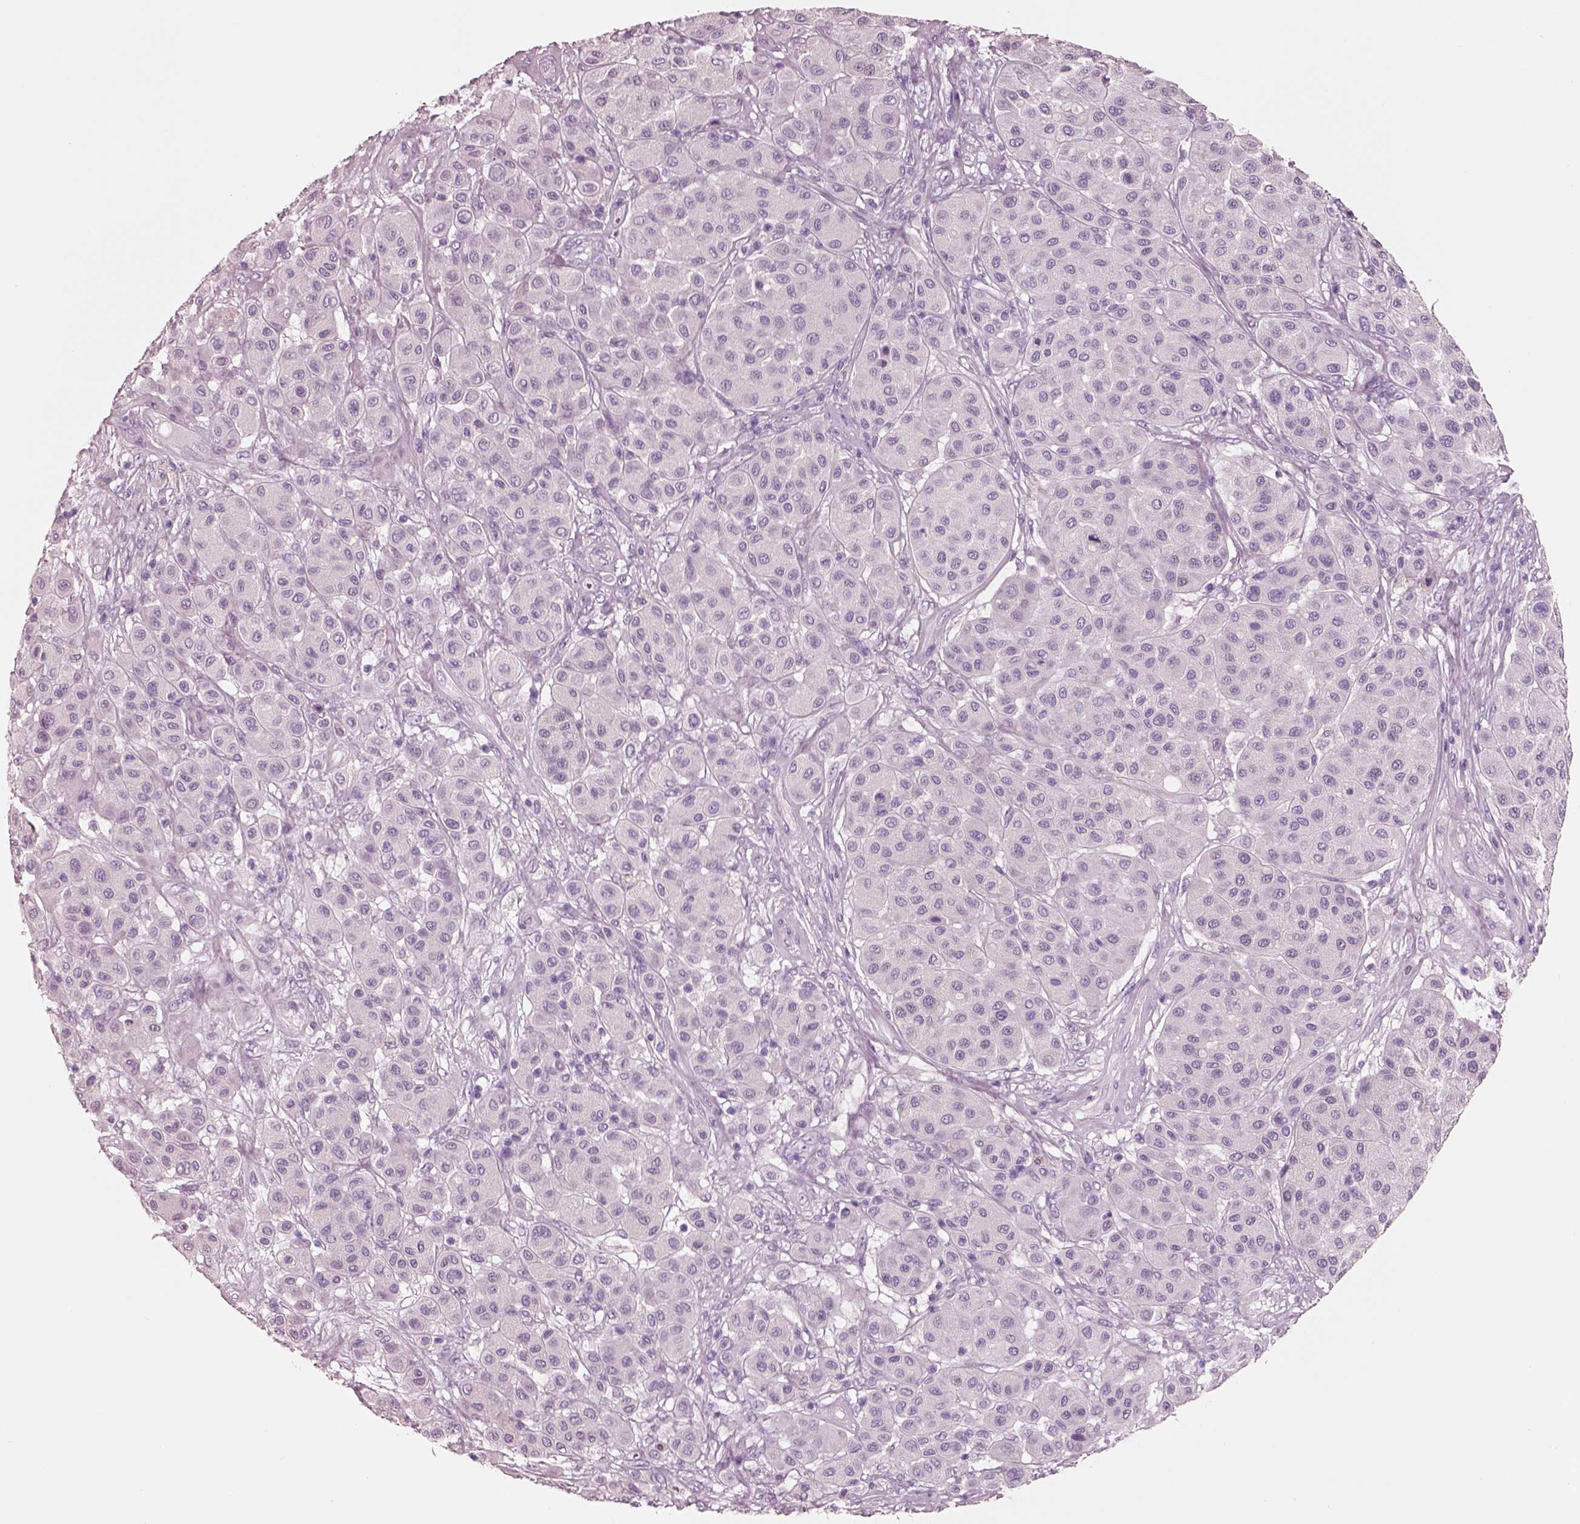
{"staining": {"intensity": "negative", "quantity": "none", "location": "none"}, "tissue": "melanoma", "cell_type": "Tumor cells", "image_type": "cancer", "snomed": [{"axis": "morphology", "description": "Malignant melanoma, Metastatic site"}, {"axis": "topography", "description": "Smooth muscle"}], "caption": "The micrograph shows no significant expression in tumor cells of melanoma.", "gene": "PNOC", "patient": {"sex": "male", "age": 41}}